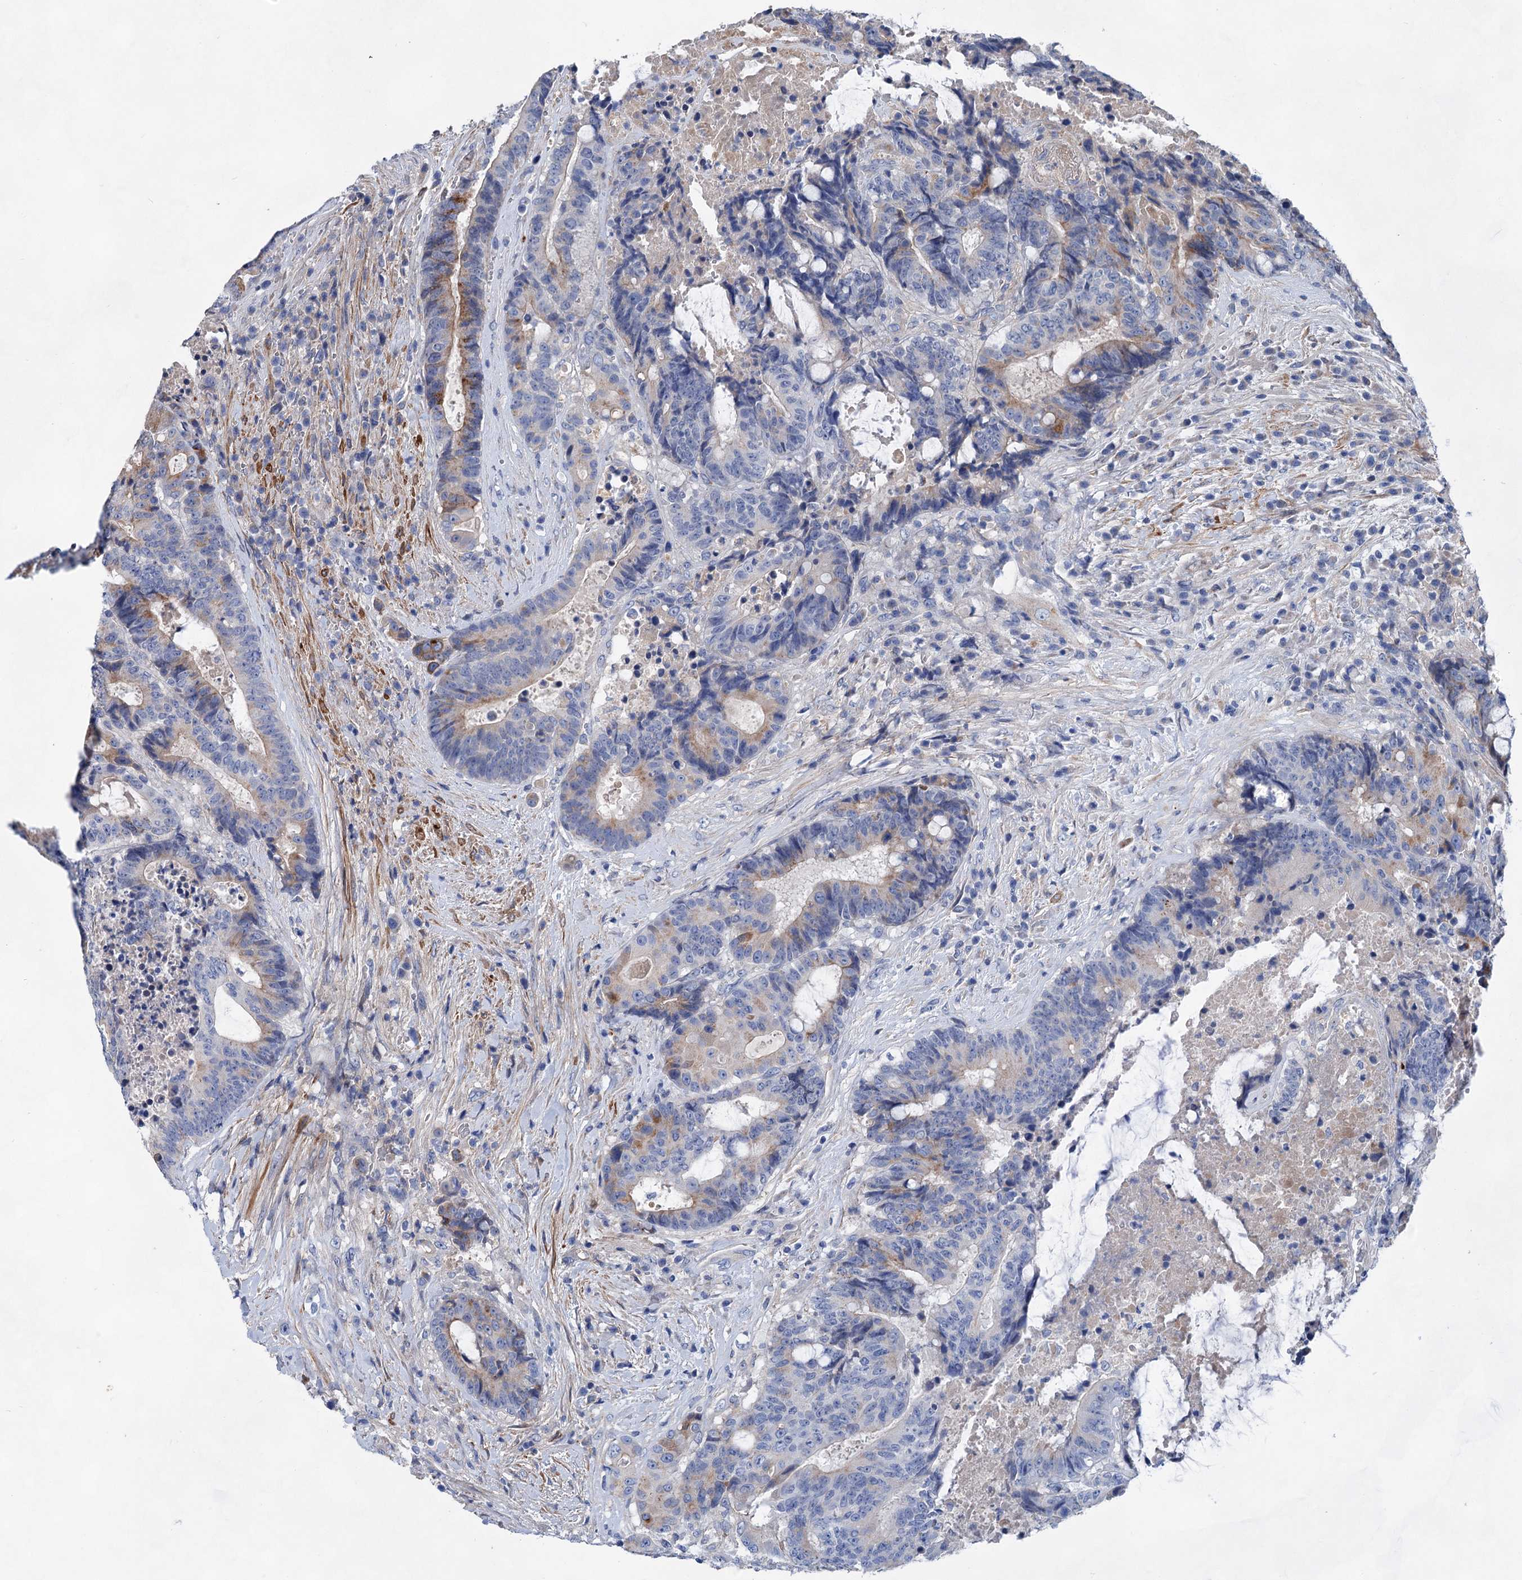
{"staining": {"intensity": "moderate", "quantity": "<25%", "location": "cytoplasmic/membranous"}, "tissue": "colorectal cancer", "cell_type": "Tumor cells", "image_type": "cancer", "snomed": [{"axis": "morphology", "description": "Adenocarcinoma, NOS"}, {"axis": "topography", "description": "Rectum"}], "caption": "A low amount of moderate cytoplasmic/membranous staining is identified in approximately <25% of tumor cells in colorectal cancer (adenocarcinoma) tissue. Using DAB (brown) and hematoxylin (blue) stains, captured at high magnification using brightfield microscopy.", "gene": "GPR155", "patient": {"sex": "male", "age": 69}}